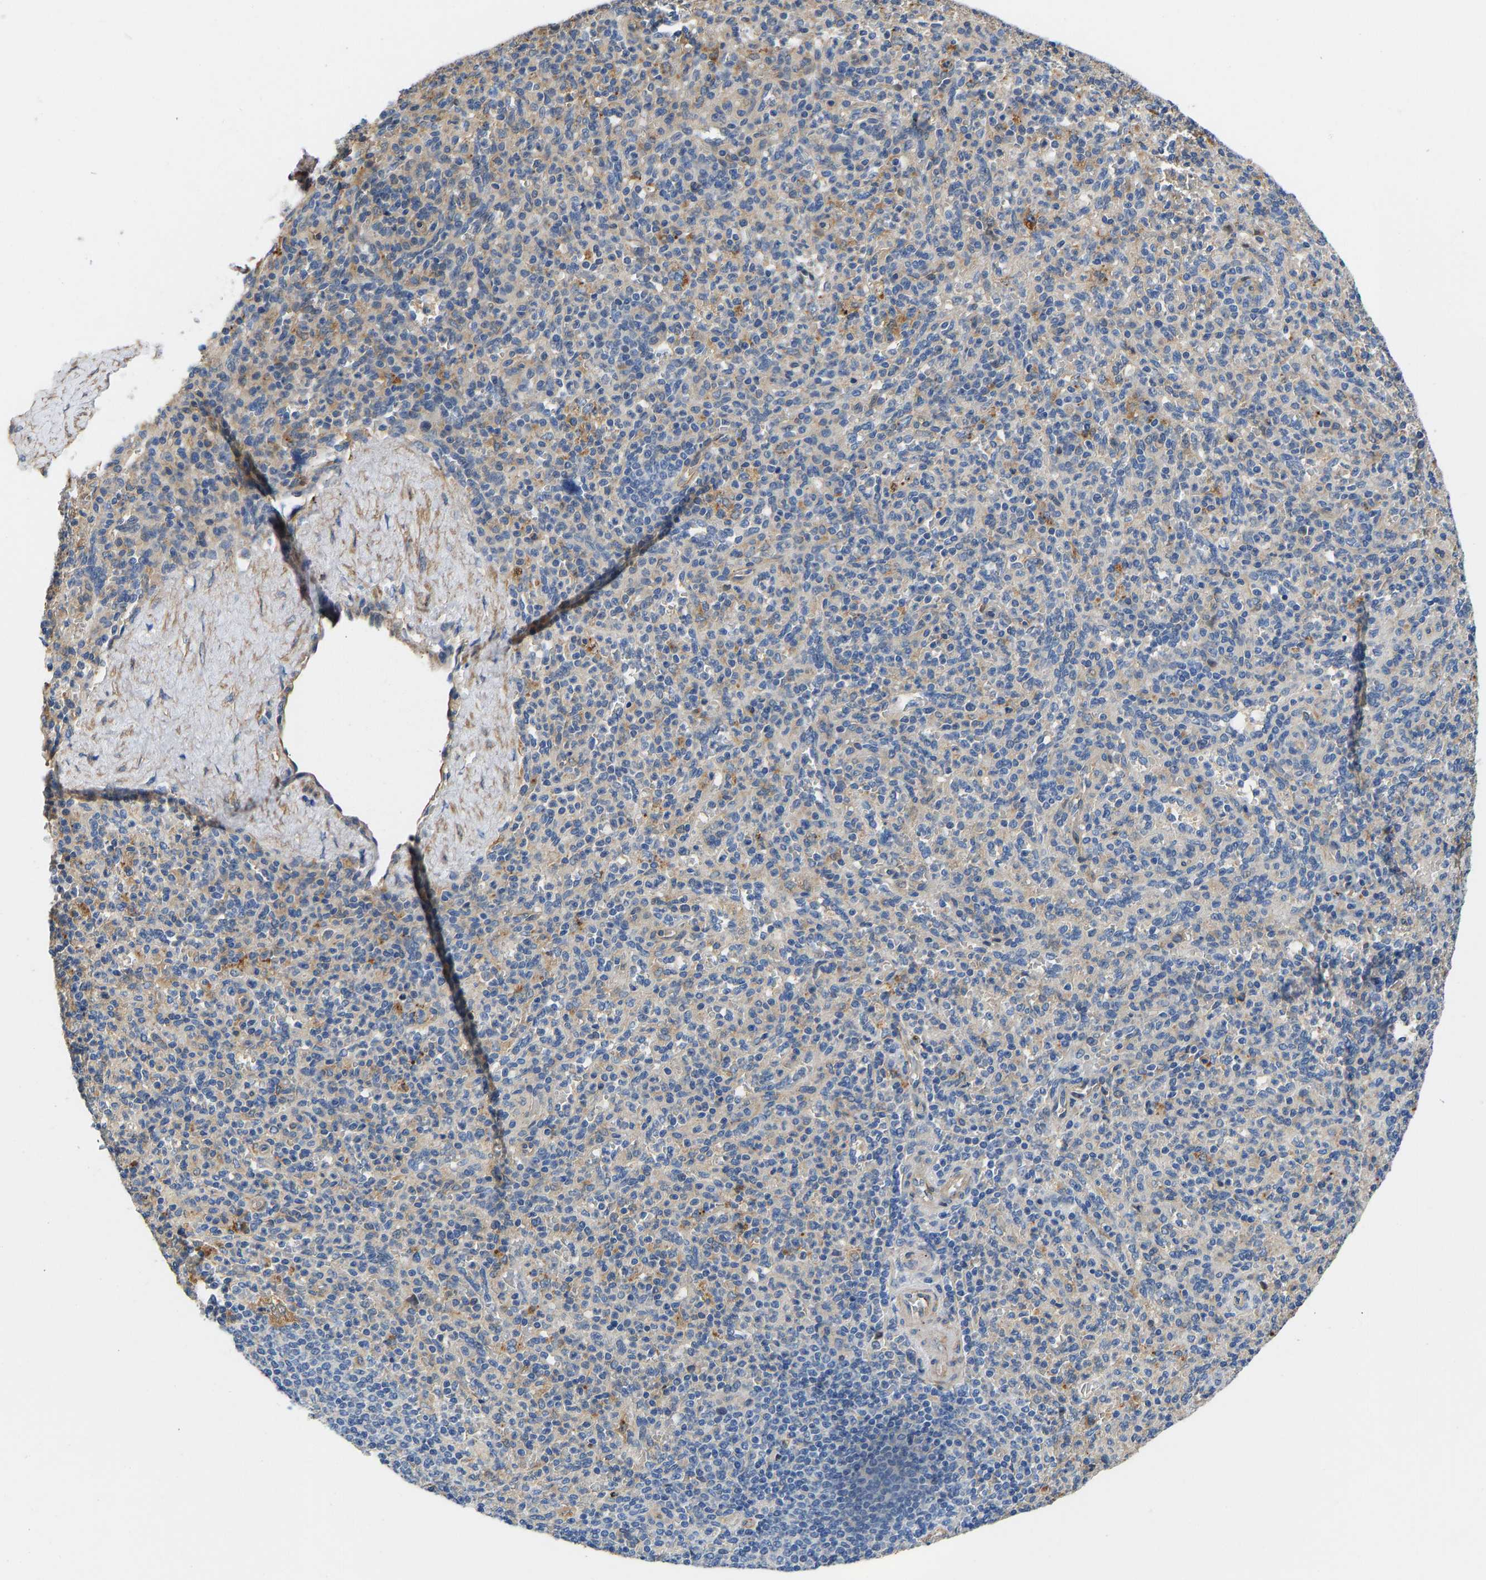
{"staining": {"intensity": "moderate", "quantity": "<25%", "location": "cytoplasmic/membranous"}, "tissue": "spleen", "cell_type": "Cells in red pulp", "image_type": "normal", "snomed": [{"axis": "morphology", "description": "Normal tissue, NOS"}, {"axis": "topography", "description": "Spleen"}], "caption": "Immunohistochemical staining of normal human spleen exhibits moderate cytoplasmic/membranous protein staining in about <25% of cells in red pulp. Nuclei are stained in blue.", "gene": "ELMO2", "patient": {"sex": "male", "age": 36}}